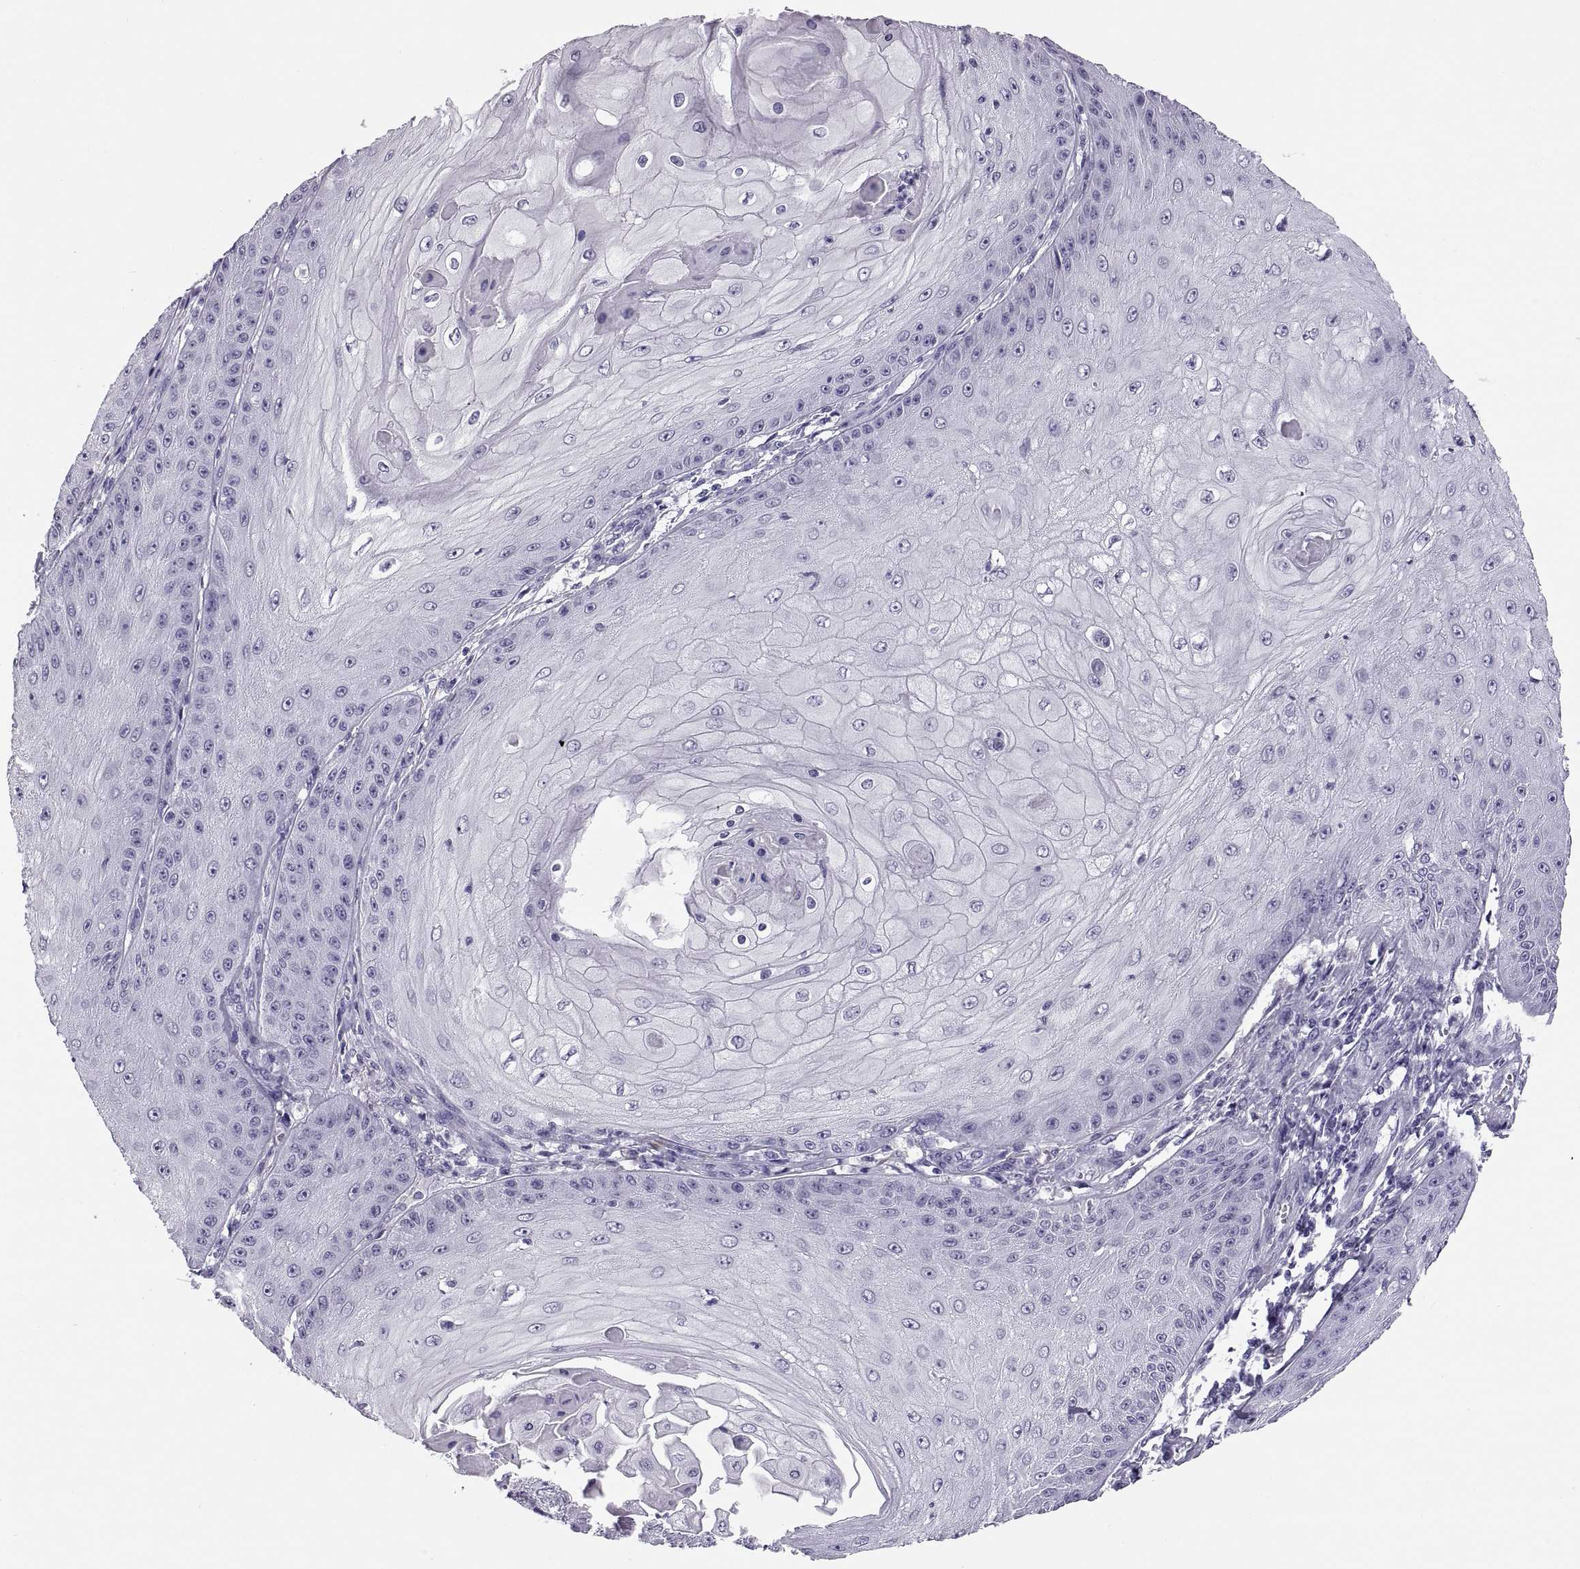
{"staining": {"intensity": "negative", "quantity": "none", "location": "none"}, "tissue": "skin cancer", "cell_type": "Tumor cells", "image_type": "cancer", "snomed": [{"axis": "morphology", "description": "Squamous cell carcinoma, NOS"}, {"axis": "topography", "description": "Skin"}], "caption": "Tumor cells show no significant positivity in skin cancer (squamous cell carcinoma).", "gene": "QRICH2", "patient": {"sex": "male", "age": 70}}